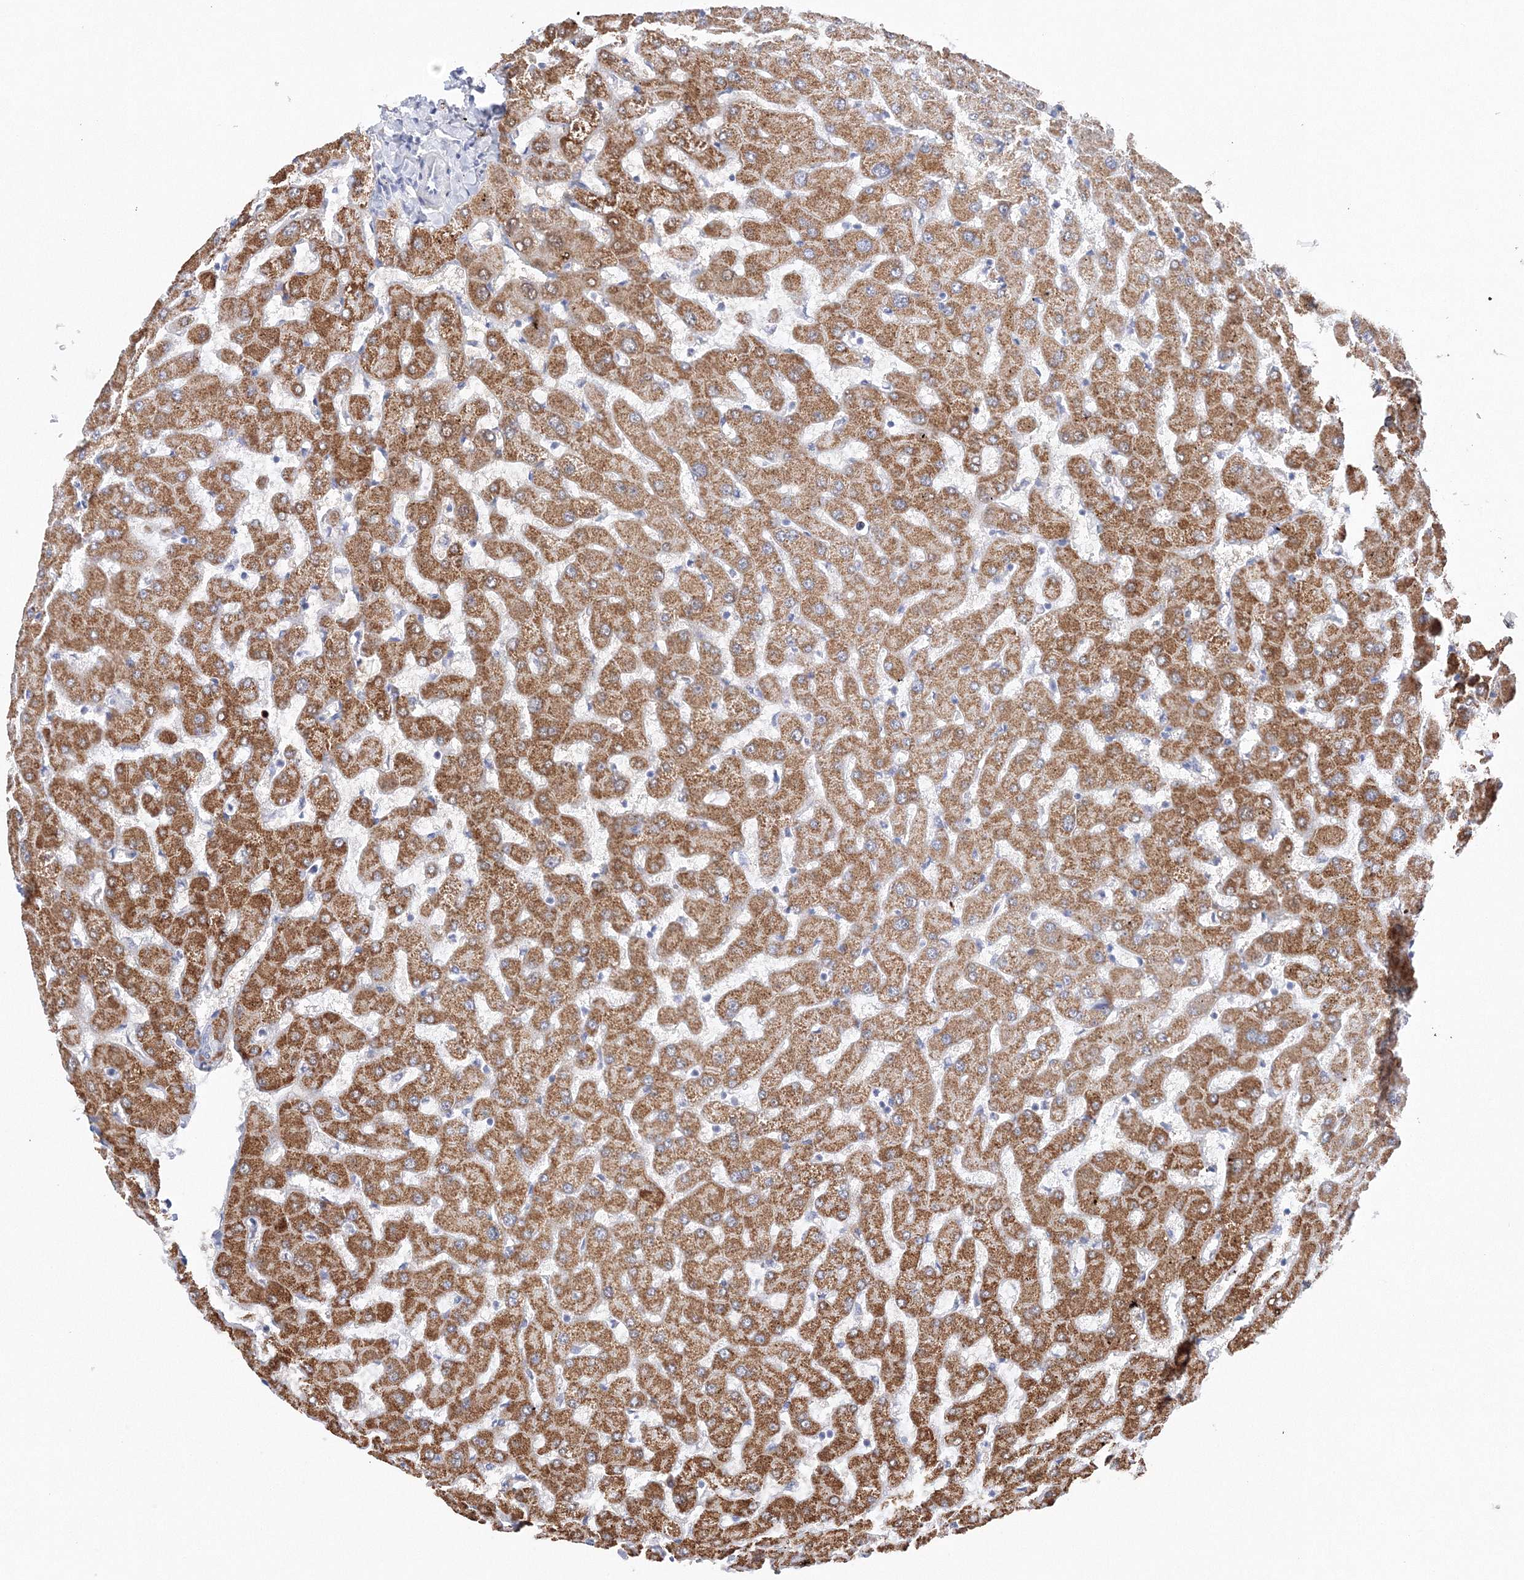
{"staining": {"intensity": "negative", "quantity": "none", "location": "none"}, "tissue": "liver", "cell_type": "Cholangiocytes", "image_type": "normal", "snomed": [{"axis": "morphology", "description": "Normal tissue, NOS"}, {"axis": "topography", "description": "Liver"}], "caption": "Immunohistochemistry photomicrograph of unremarkable liver stained for a protein (brown), which displays no positivity in cholangiocytes.", "gene": "HMGCS1", "patient": {"sex": "female", "age": 63}}